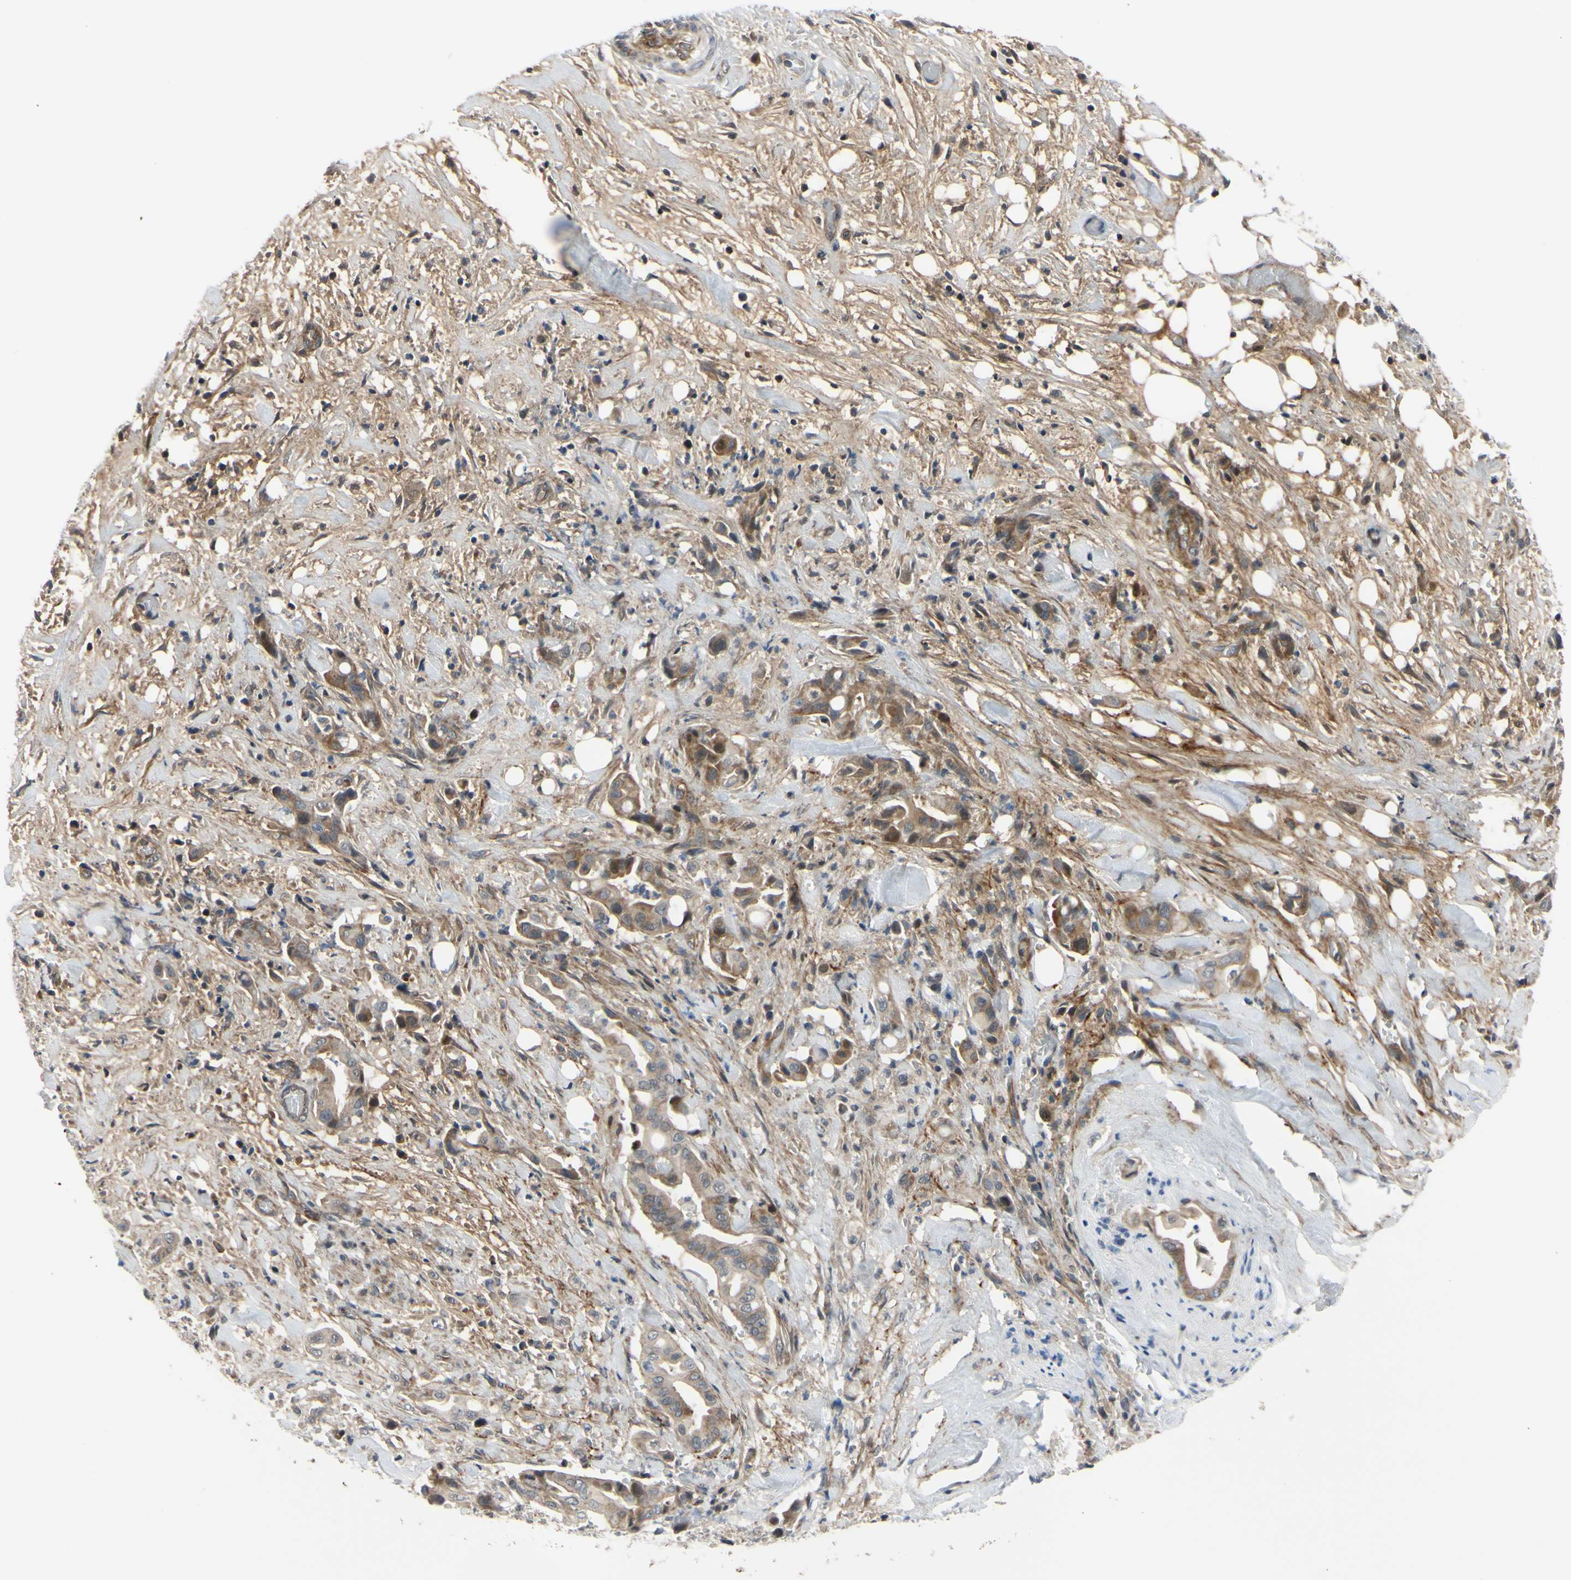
{"staining": {"intensity": "moderate", "quantity": ">75%", "location": "cytoplasmic/membranous"}, "tissue": "liver cancer", "cell_type": "Tumor cells", "image_type": "cancer", "snomed": [{"axis": "morphology", "description": "Cholangiocarcinoma"}, {"axis": "topography", "description": "Liver"}], "caption": "The photomicrograph shows immunohistochemical staining of liver cancer. There is moderate cytoplasmic/membranous staining is appreciated in approximately >75% of tumor cells. (brown staining indicates protein expression, while blue staining denotes nuclei).", "gene": "COMMD9", "patient": {"sex": "female", "age": 68}}